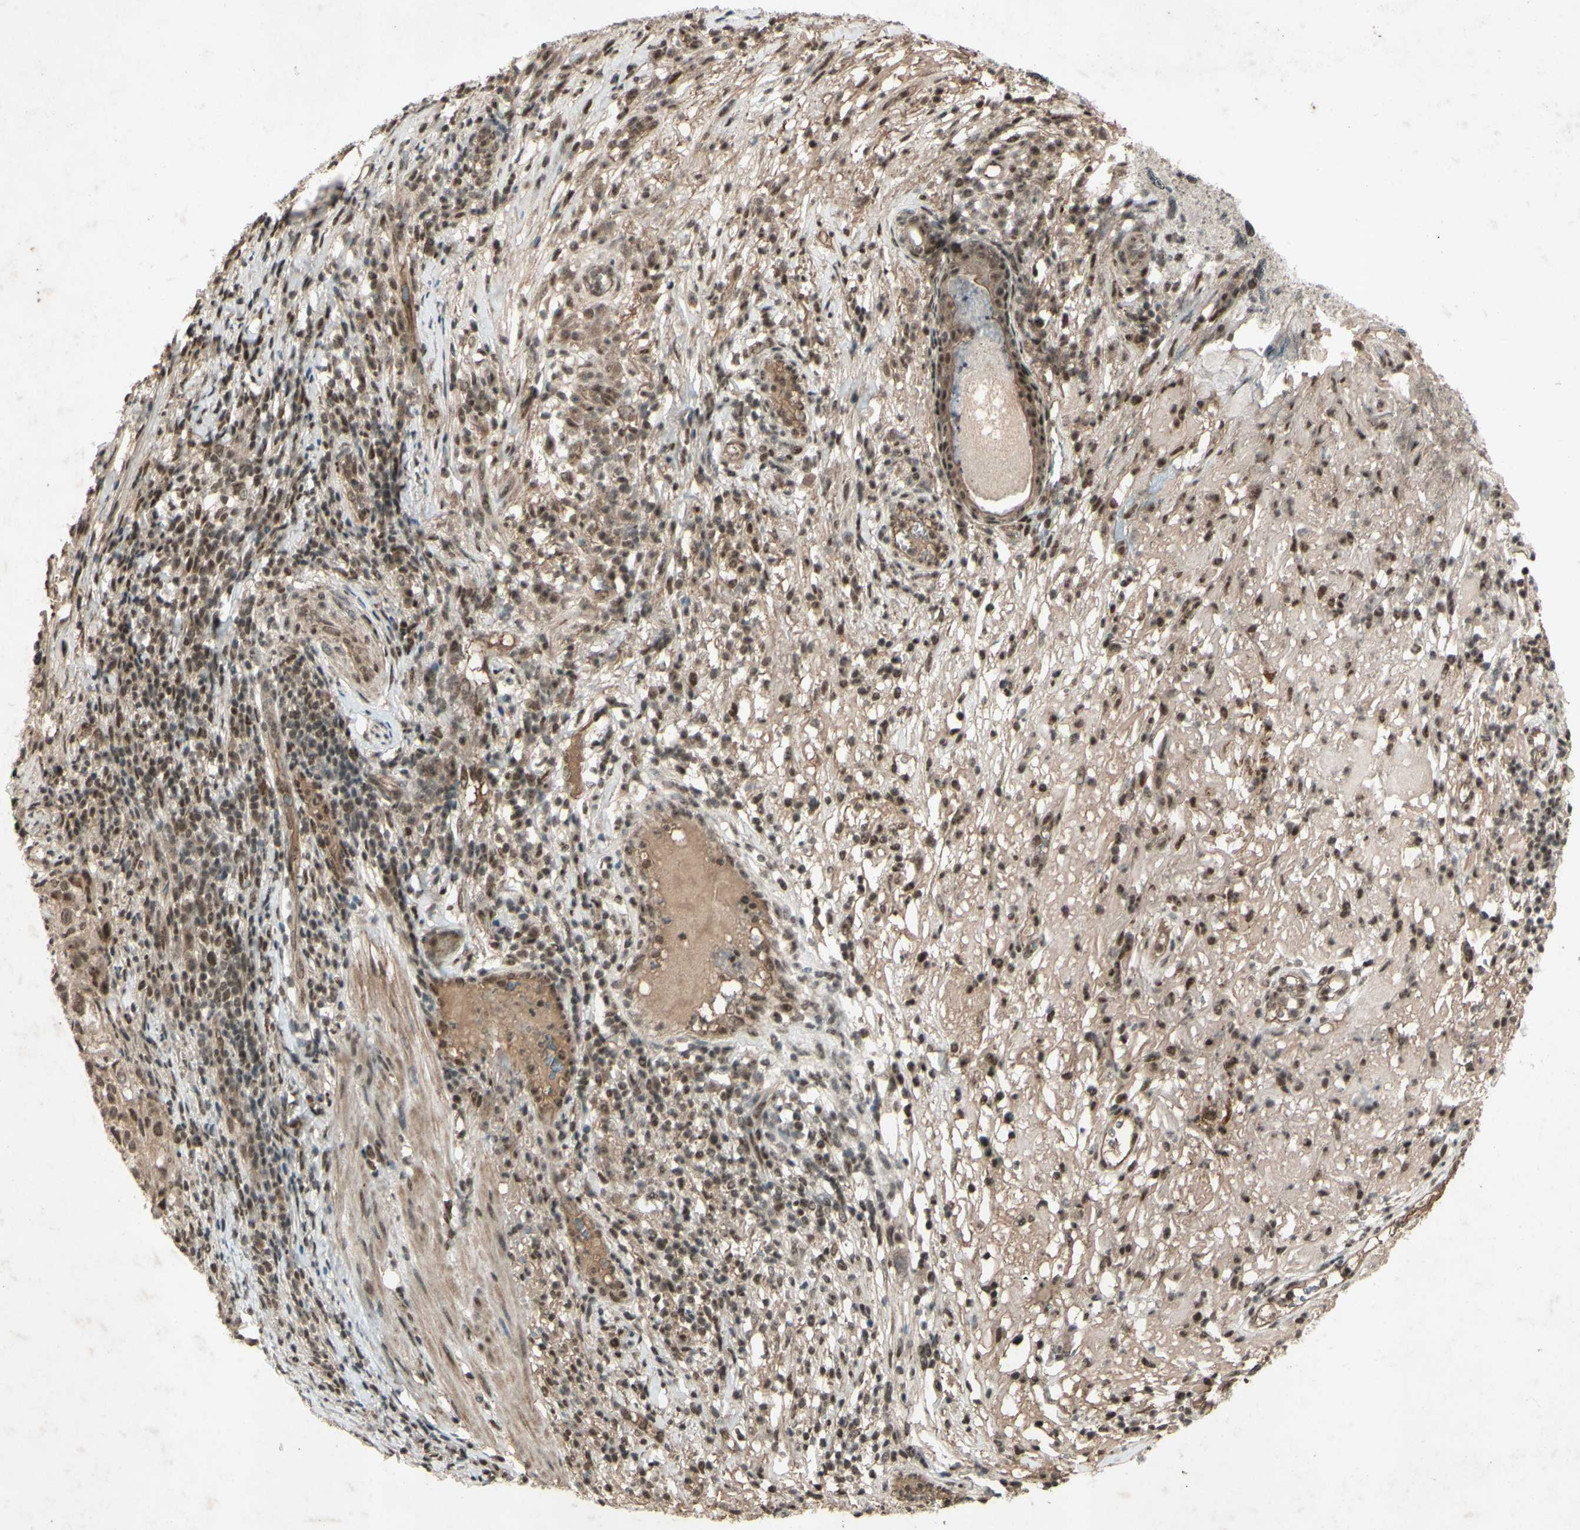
{"staining": {"intensity": "moderate", "quantity": ">75%", "location": "cytoplasmic/membranous,nuclear"}, "tissue": "melanoma", "cell_type": "Tumor cells", "image_type": "cancer", "snomed": [{"axis": "morphology", "description": "Necrosis, NOS"}, {"axis": "morphology", "description": "Malignant melanoma, NOS"}, {"axis": "topography", "description": "Skin"}], "caption": "Human melanoma stained with a brown dye displays moderate cytoplasmic/membranous and nuclear positive expression in about >75% of tumor cells.", "gene": "SNW1", "patient": {"sex": "female", "age": 87}}